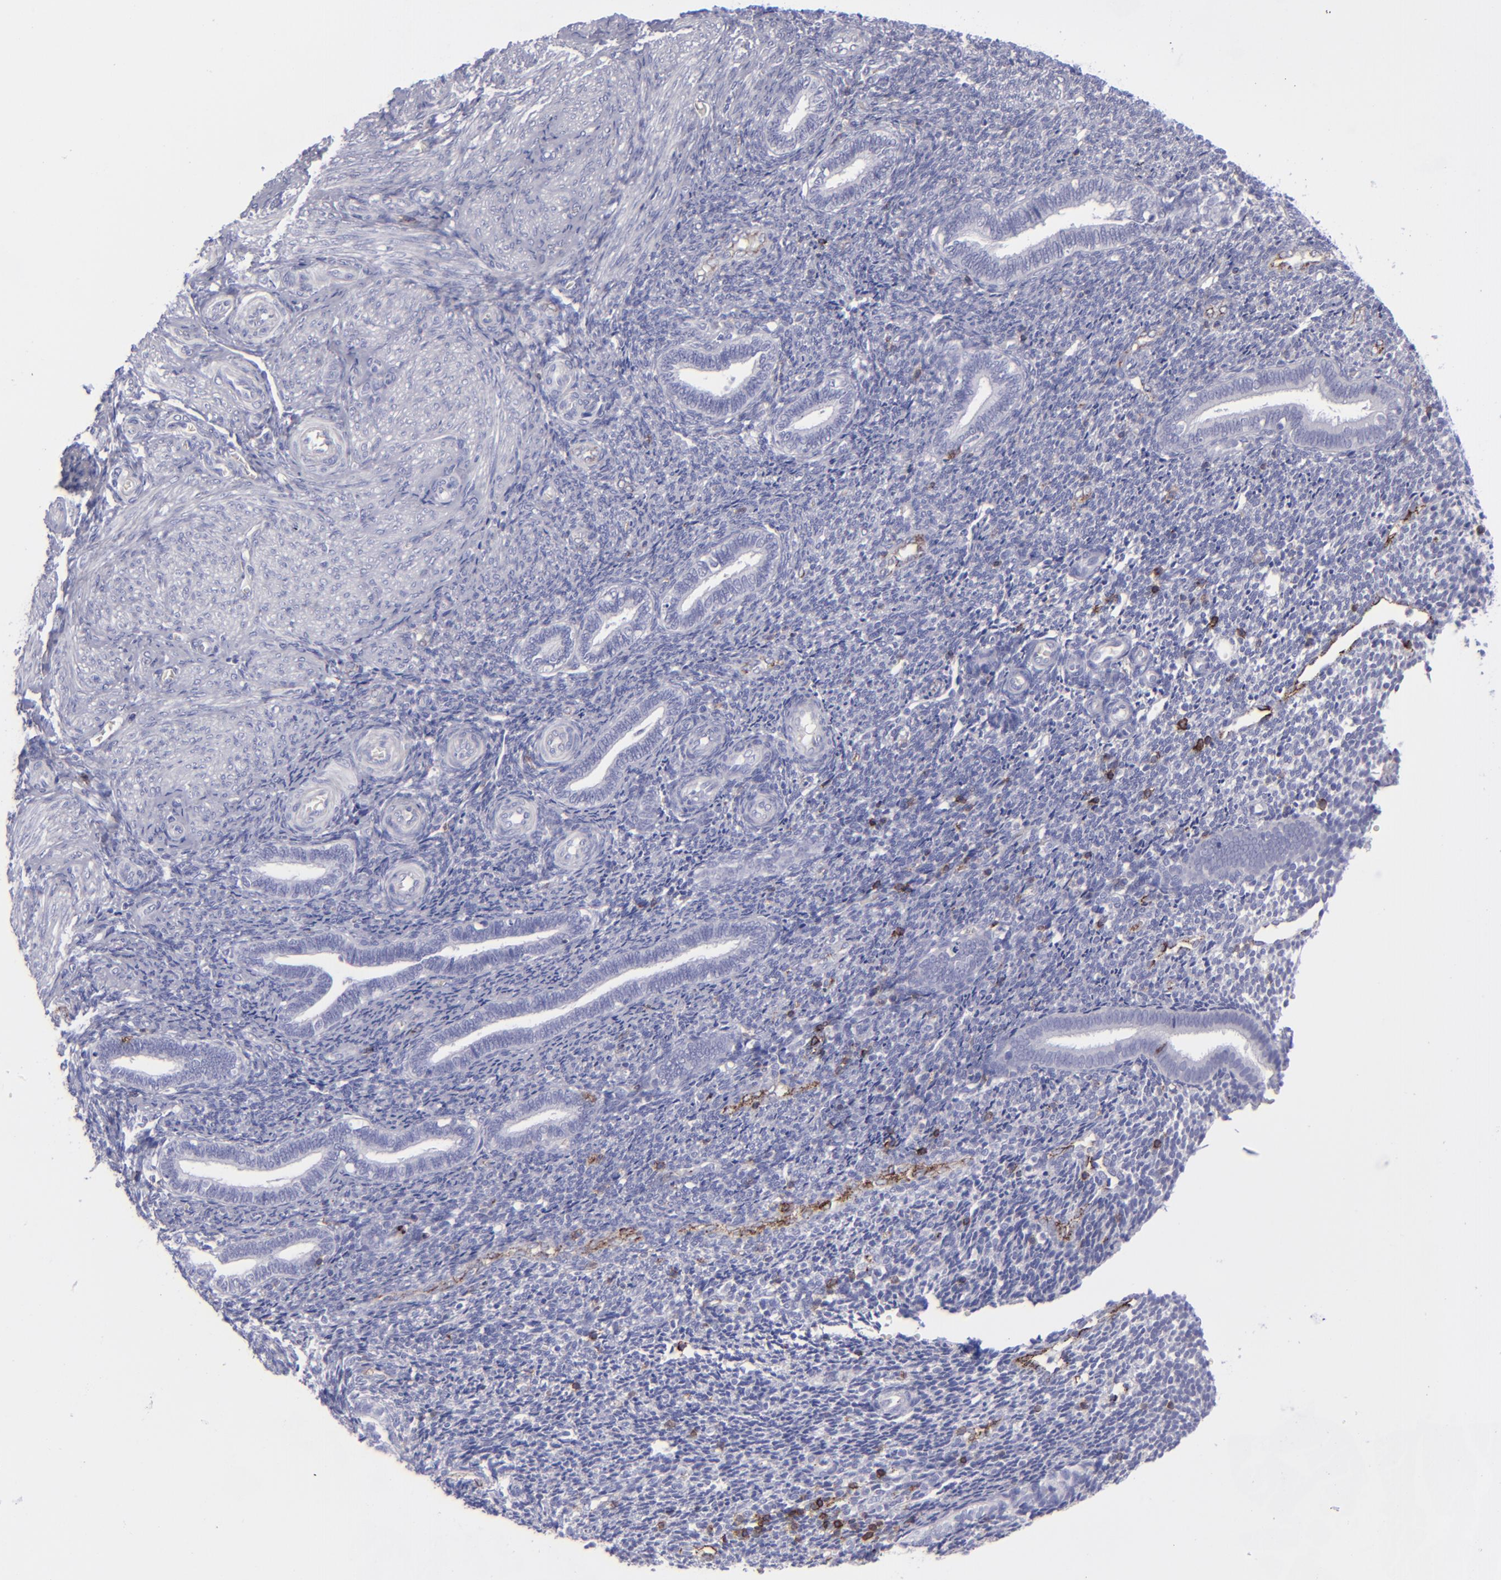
{"staining": {"intensity": "negative", "quantity": "none", "location": "none"}, "tissue": "endometrium", "cell_type": "Cells in endometrial stroma", "image_type": "normal", "snomed": [{"axis": "morphology", "description": "Normal tissue, NOS"}, {"axis": "topography", "description": "Endometrium"}], "caption": "This is an immunohistochemistry histopathology image of unremarkable human endometrium. There is no positivity in cells in endometrial stroma.", "gene": "CD27", "patient": {"sex": "female", "age": 27}}